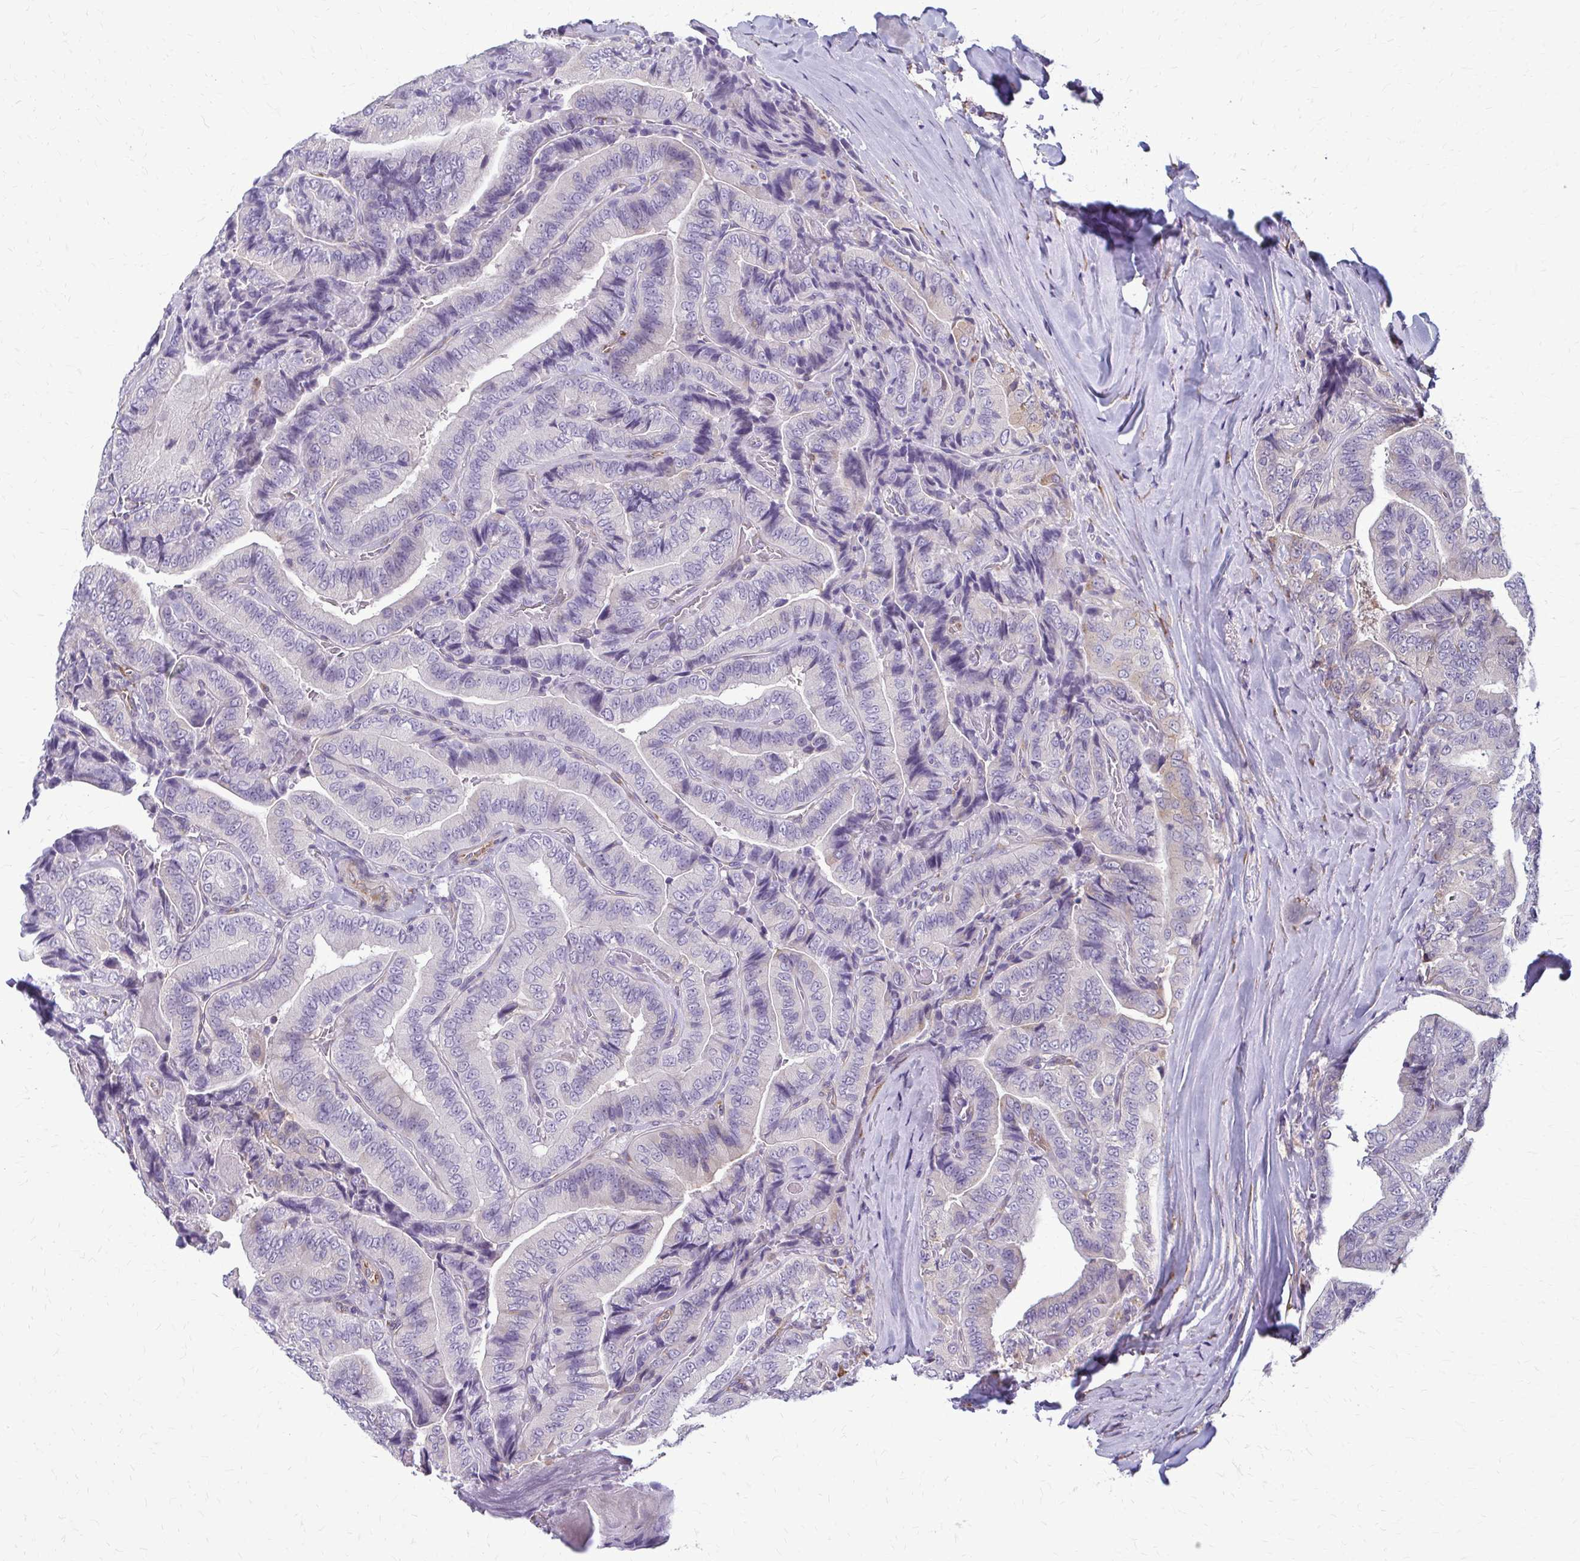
{"staining": {"intensity": "negative", "quantity": "none", "location": "none"}, "tissue": "thyroid cancer", "cell_type": "Tumor cells", "image_type": "cancer", "snomed": [{"axis": "morphology", "description": "Papillary adenocarcinoma, NOS"}, {"axis": "topography", "description": "Thyroid gland"}], "caption": "Image shows no protein positivity in tumor cells of papillary adenocarcinoma (thyroid) tissue.", "gene": "DEPP1", "patient": {"sex": "male", "age": 61}}